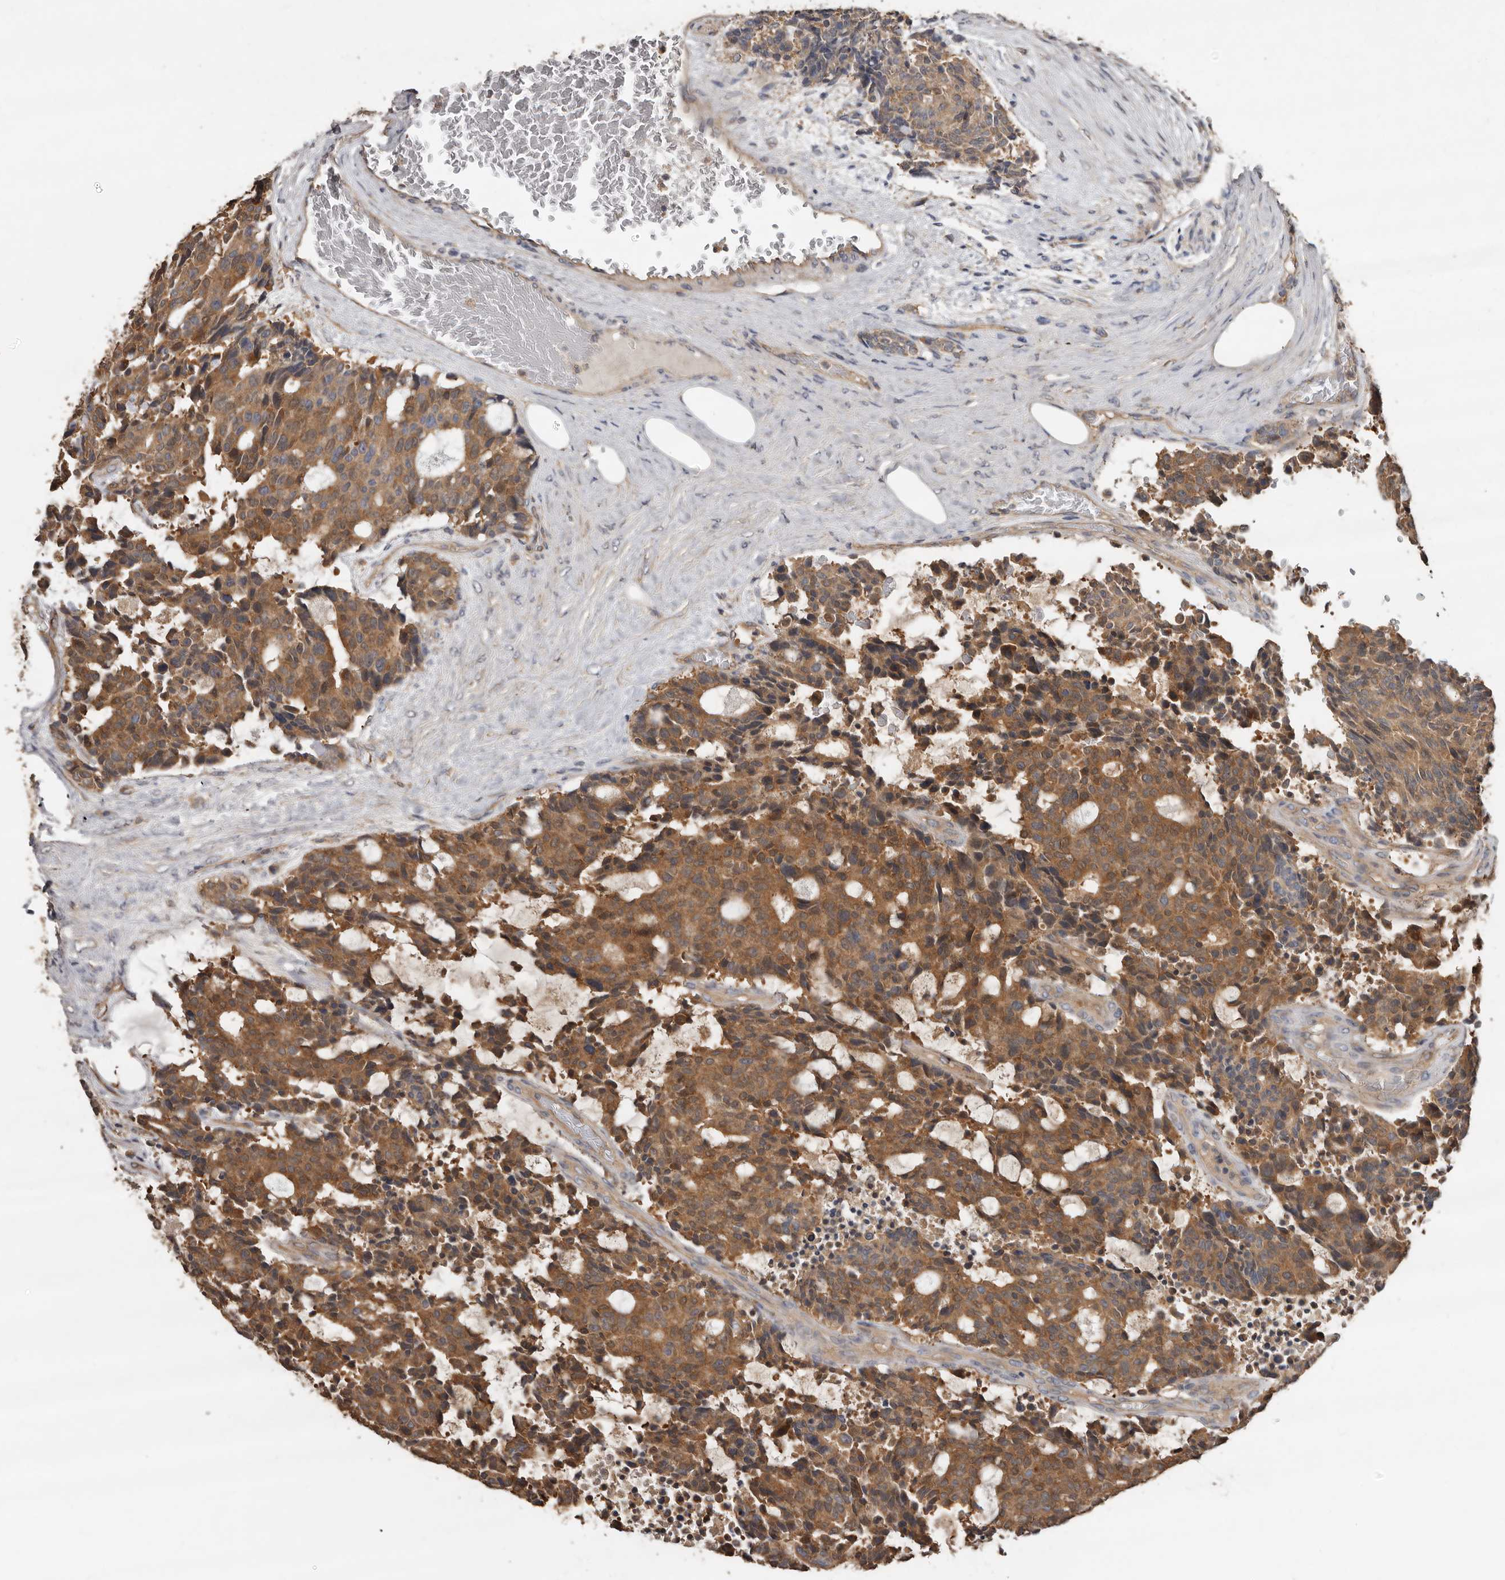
{"staining": {"intensity": "moderate", "quantity": ">75%", "location": "cytoplasmic/membranous"}, "tissue": "carcinoid", "cell_type": "Tumor cells", "image_type": "cancer", "snomed": [{"axis": "morphology", "description": "Carcinoid, malignant, NOS"}, {"axis": "topography", "description": "Pancreas"}], "caption": "Protein analysis of carcinoid tissue reveals moderate cytoplasmic/membranous positivity in approximately >75% of tumor cells.", "gene": "FLCN", "patient": {"sex": "female", "age": 54}}